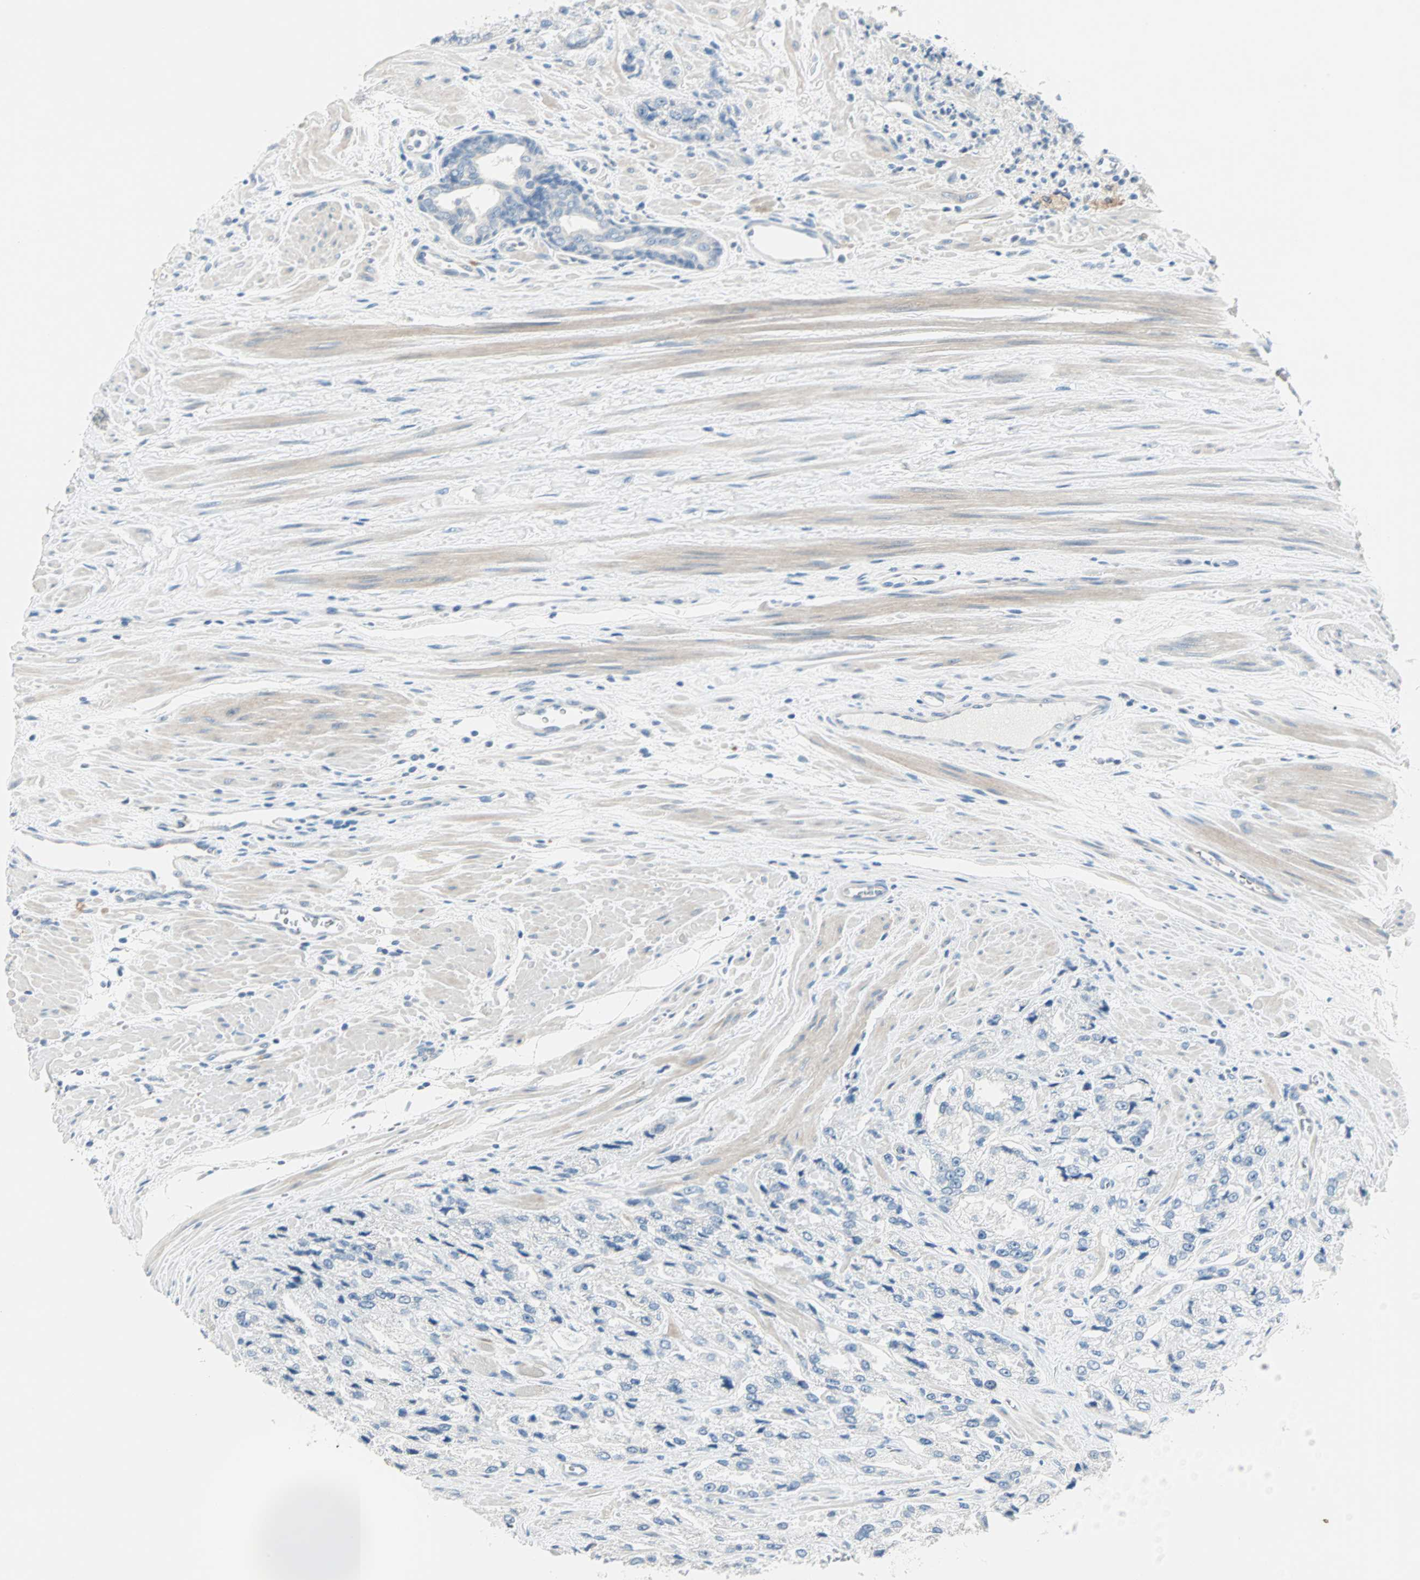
{"staining": {"intensity": "negative", "quantity": "none", "location": "none"}, "tissue": "prostate cancer", "cell_type": "Tumor cells", "image_type": "cancer", "snomed": [{"axis": "morphology", "description": "Adenocarcinoma, High grade"}, {"axis": "topography", "description": "Prostate"}], "caption": "Micrograph shows no significant protein positivity in tumor cells of prostate cancer.", "gene": "SULT1C2", "patient": {"sex": "male", "age": 58}}